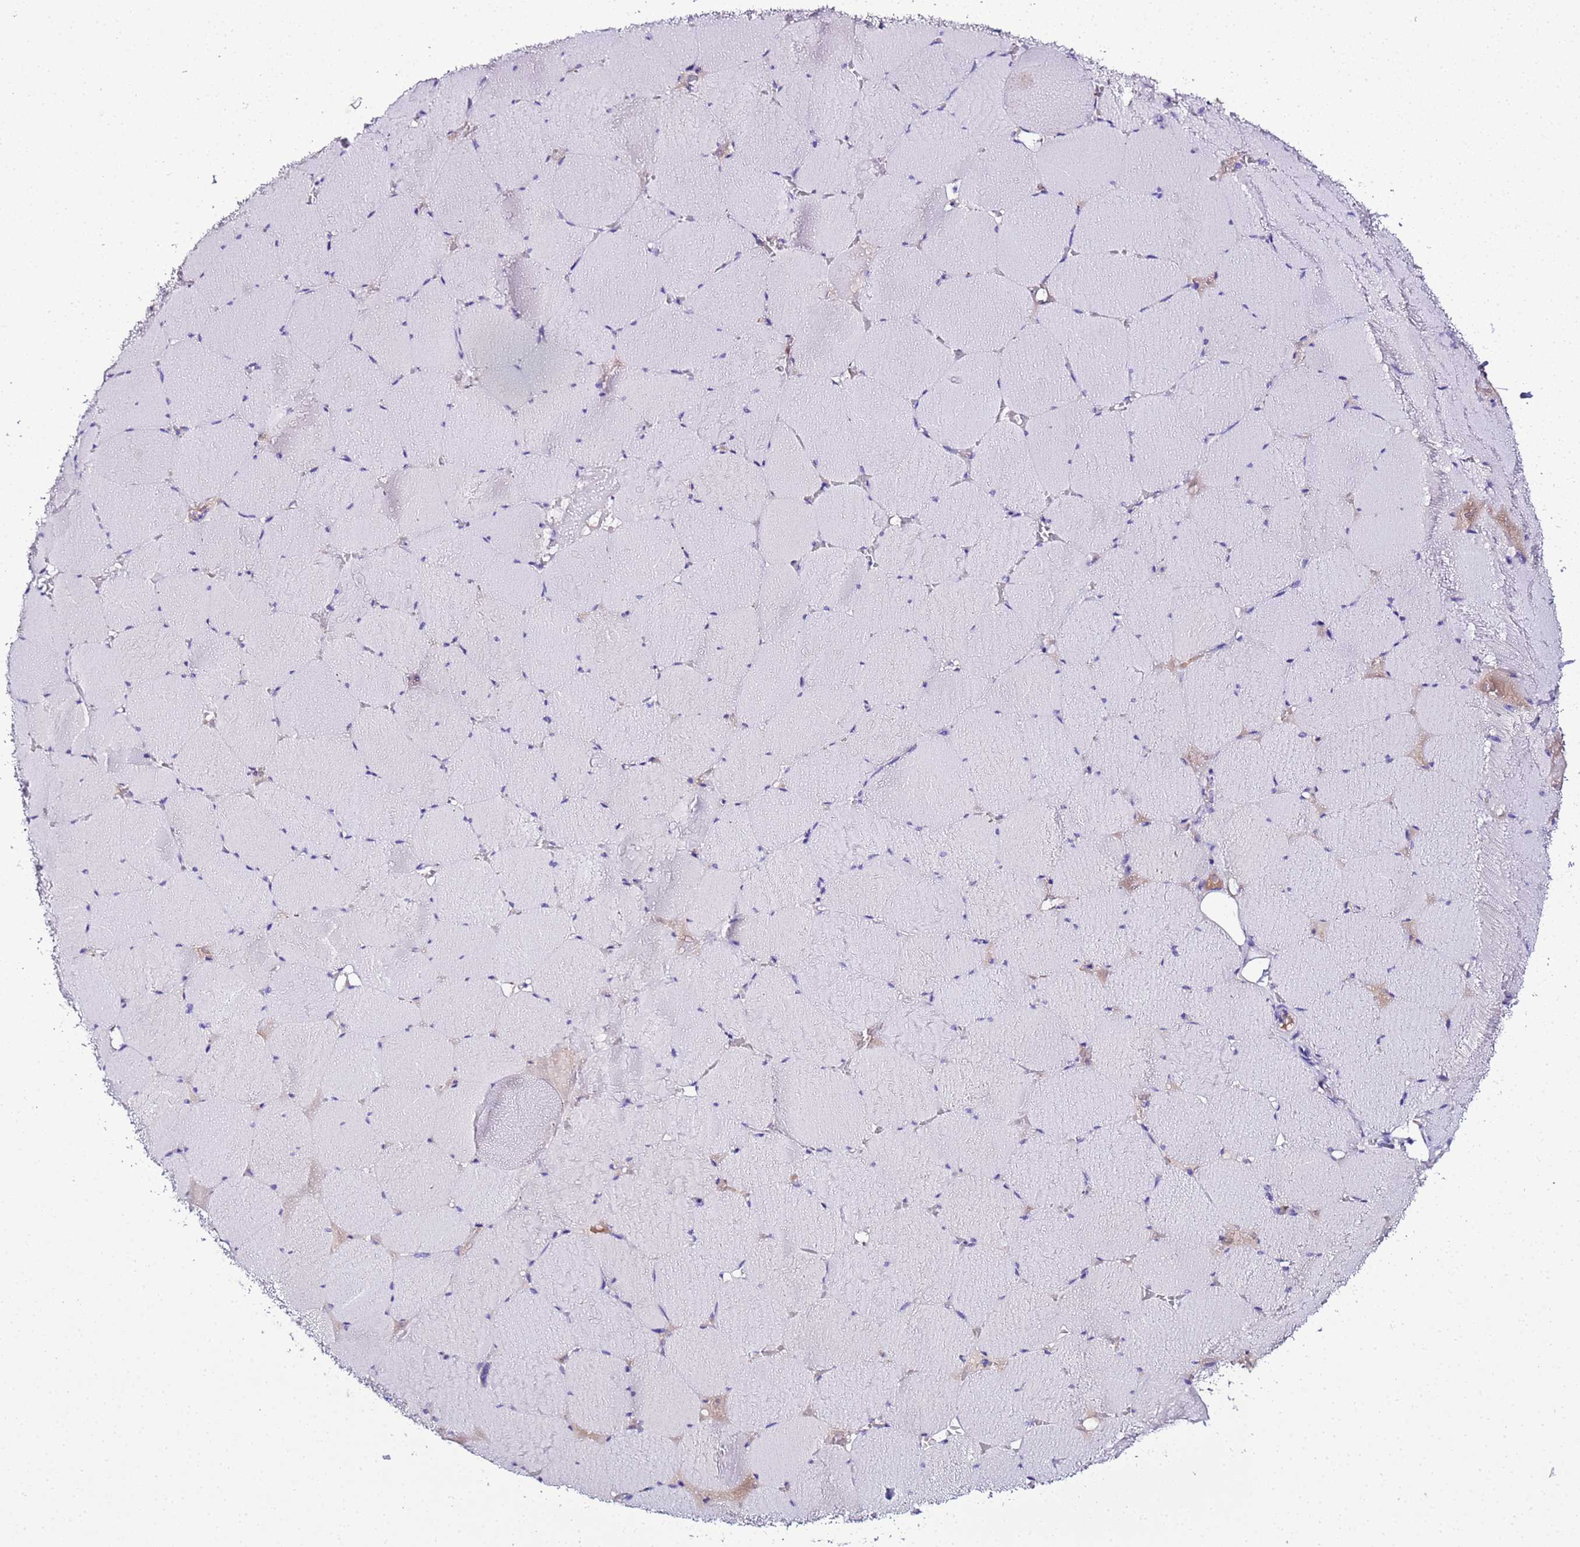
{"staining": {"intensity": "negative", "quantity": "none", "location": "none"}, "tissue": "skeletal muscle", "cell_type": "Myocytes", "image_type": "normal", "snomed": [{"axis": "morphology", "description": "Normal tissue, NOS"}, {"axis": "topography", "description": "Skeletal muscle"}, {"axis": "topography", "description": "Head-Neck"}], "caption": "DAB (3,3'-diaminobenzidine) immunohistochemical staining of unremarkable skeletal muscle exhibits no significant expression in myocytes. Brightfield microscopy of IHC stained with DAB (brown) and hematoxylin (blue), captured at high magnification.", "gene": "CFHR1", "patient": {"sex": "male", "age": 66}}